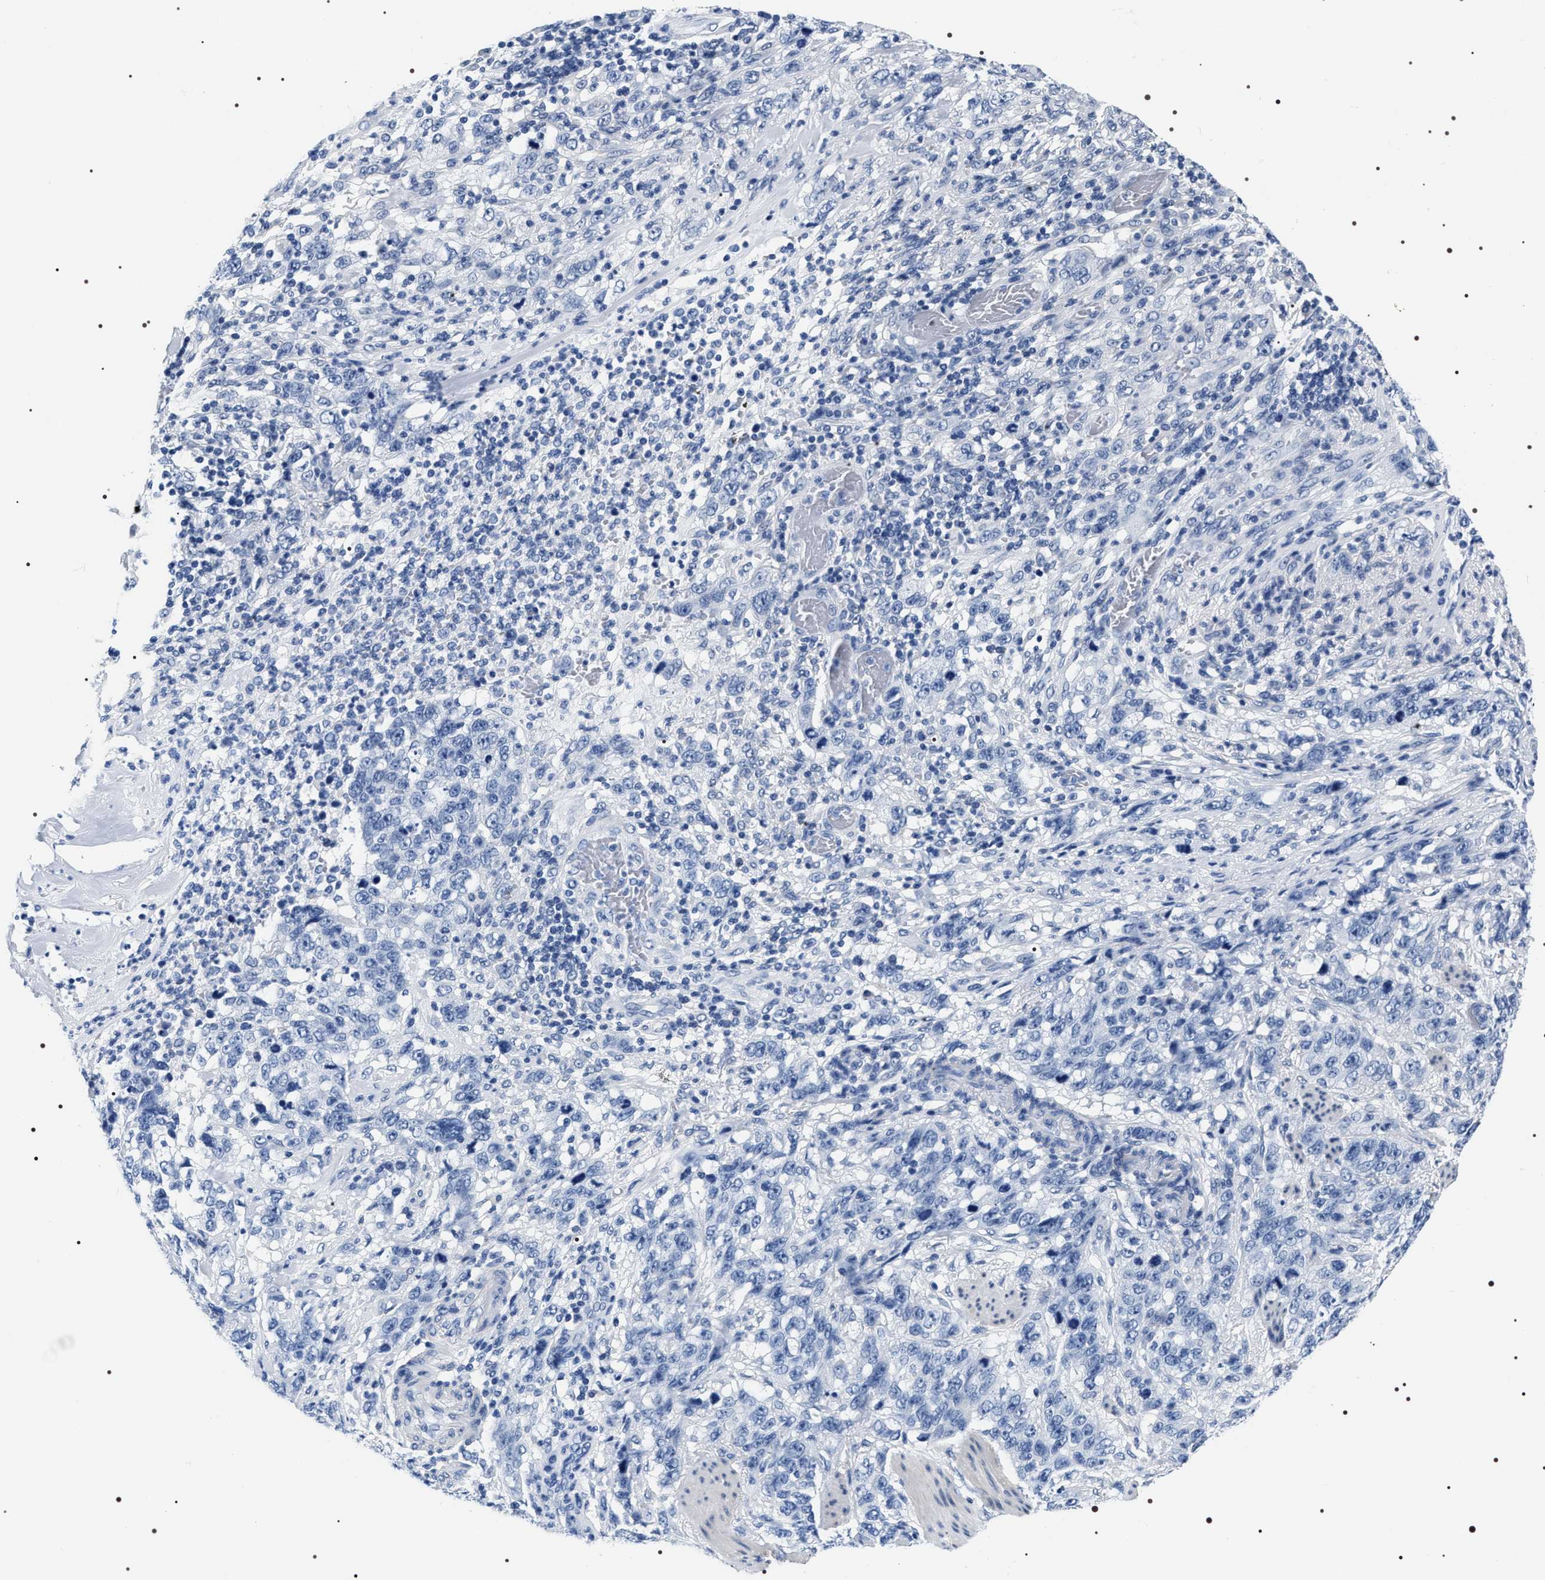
{"staining": {"intensity": "negative", "quantity": "none", "location": "none"}, "tissue": "stomach cancer", "cell_type": "Tumor cells", "image_type": "cancer", "snomed": [{"axis": "morphology", "description": "Adenocarcinoma, NOS"}, {"axis": "topography", "description": "Stomach"}], "caption": "Immunohistochemical staining of stomach cancer shows no significant expression in tumor cells. The staining is performed using DAB brown chromogen with nuclei counter-stained in using hematoxylin.", "gene": "ADH4", "patient": {"sex": "male", "age": 48}}